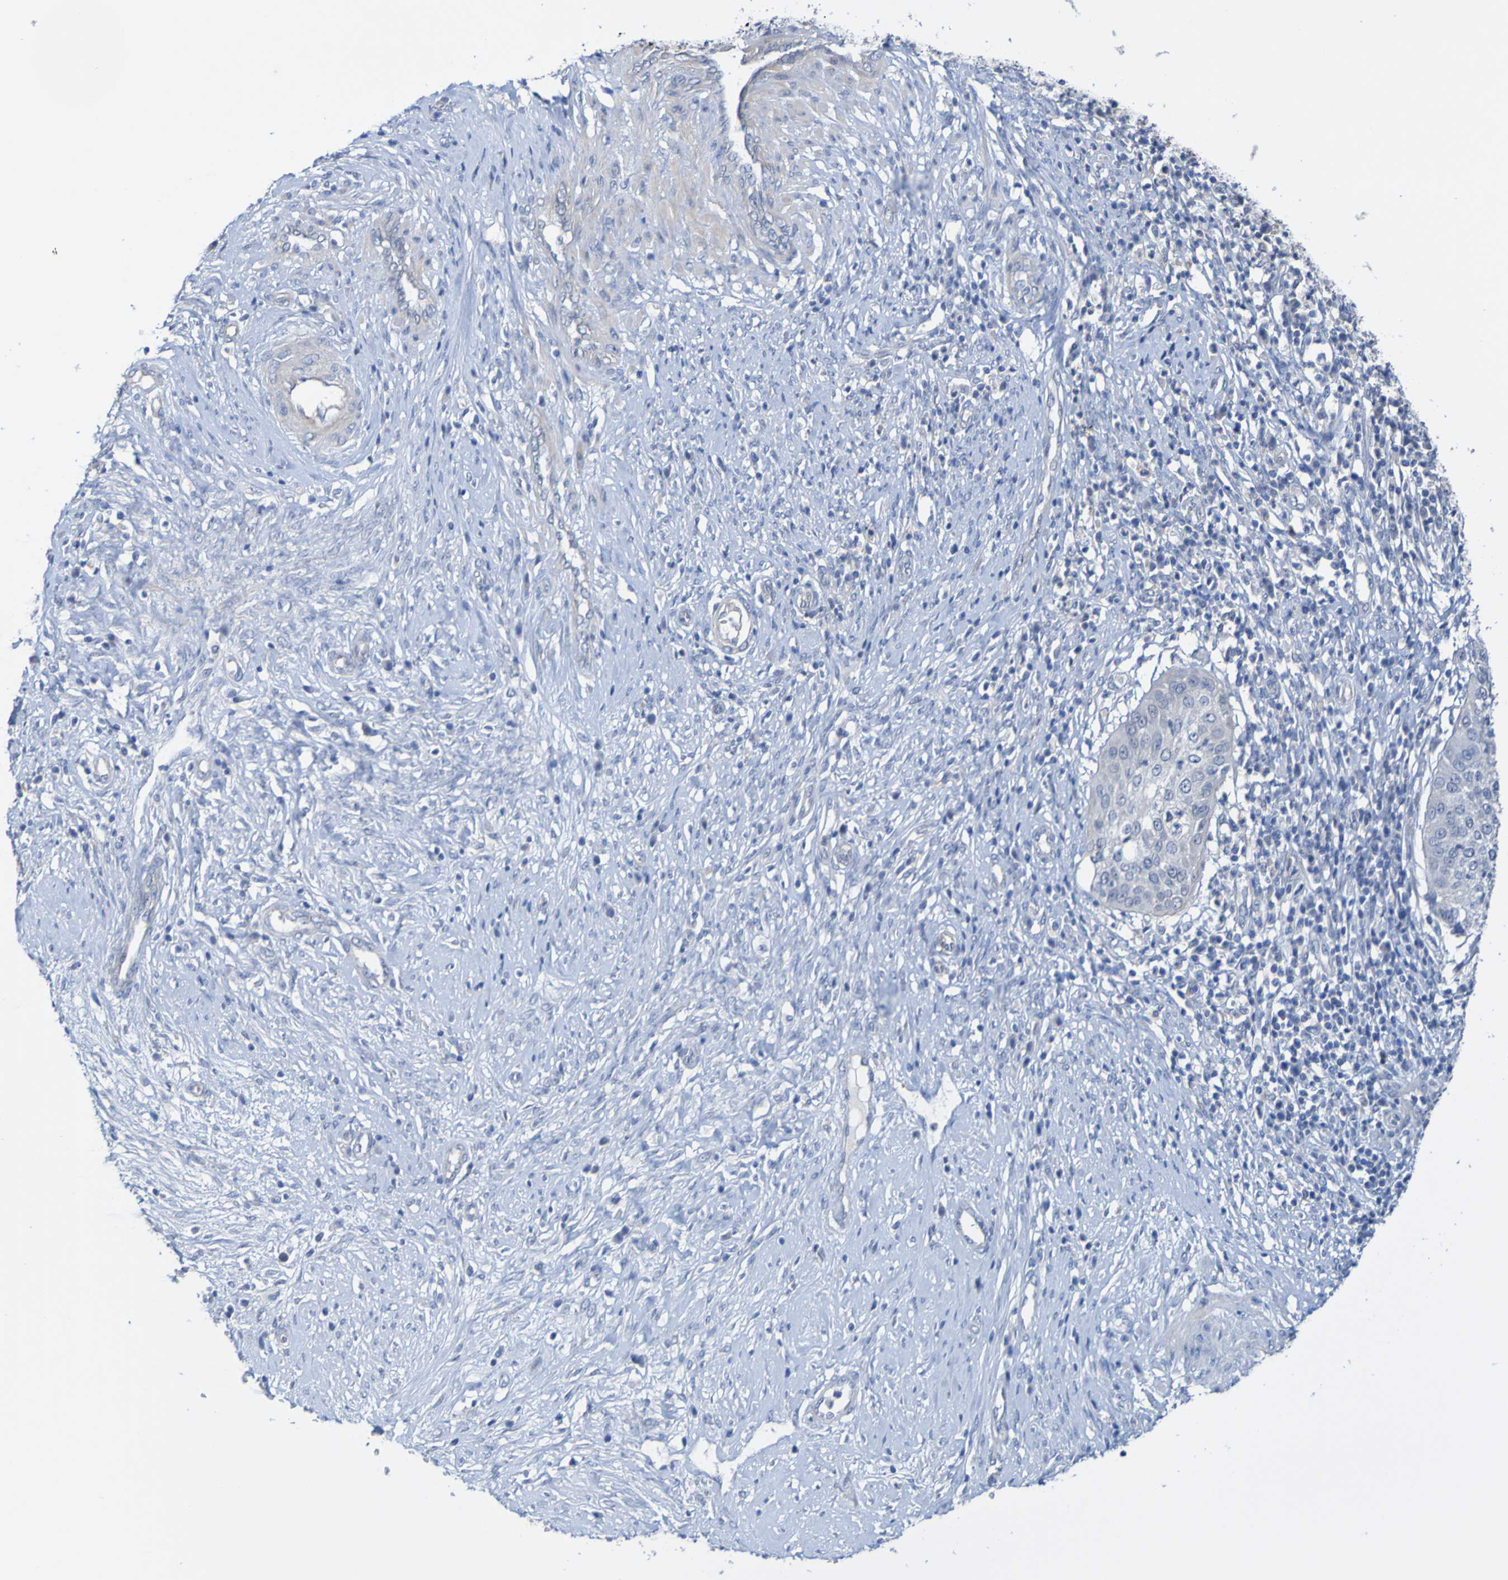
{"staining": {"intensity": "weak", "quantity": "<25%", "location": "cytoplasmic/membranous"}, "tissue": "cervical cancer", "cell_type": "Tumor cells", "image_type": "cancer", "snomed": [{"axis": "morphology", "description": "Normal tissue, NOS"}, {"axis": "morphology", "description": "Squamous cell carcinoma, NOS"}, {"axis": "topography", "description": "Cervix"}], "caption": "Immunohistochemistry photomicrograph of cervical cancer stained for a protein (brown), which shows no expression in tumor cells.", "gene": "ACMSD", "patient": {"sex": "female", "age": 39}}